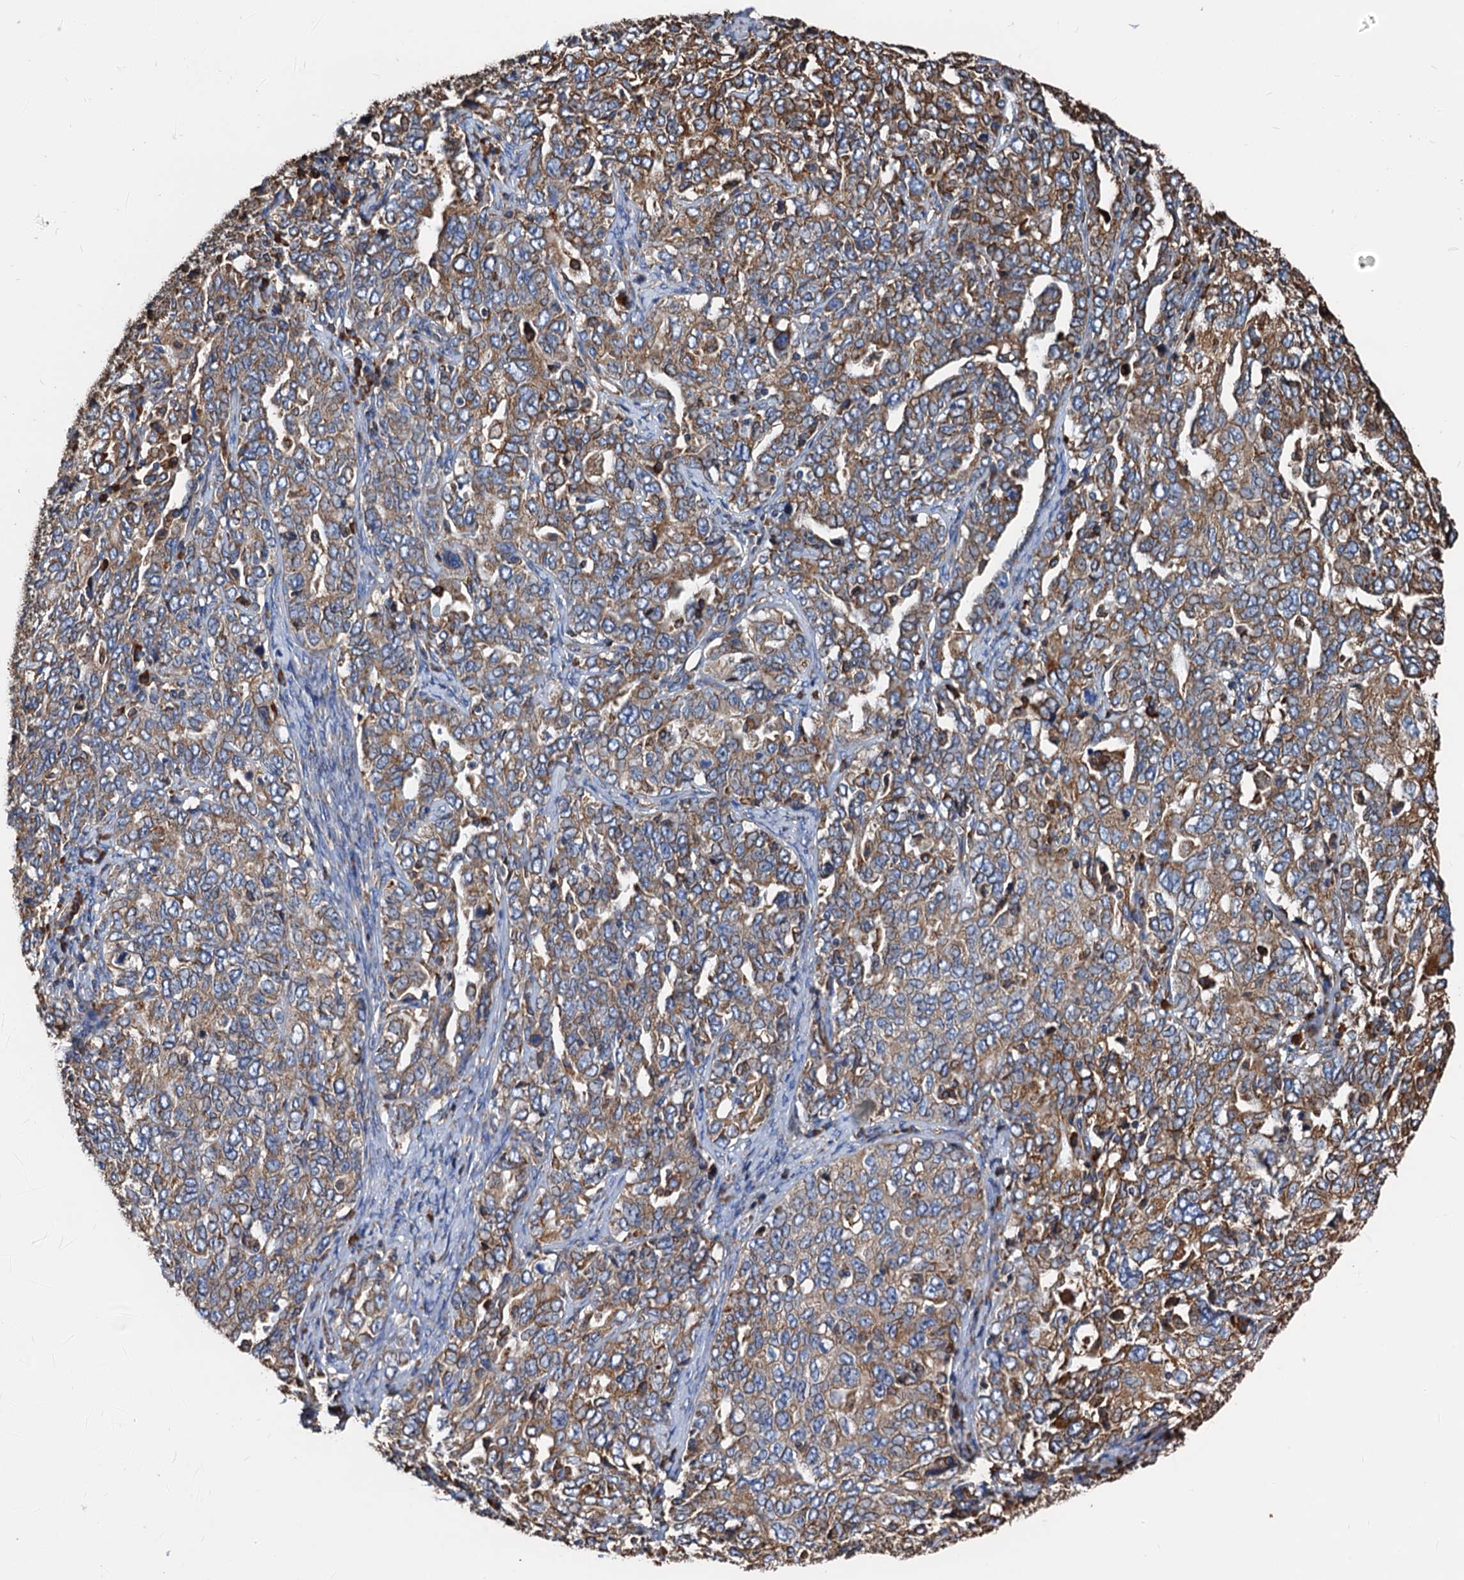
{"staining": {"intensity": "moderate", "quantity": ">75%", "location": "cytoplasmic/membranous"}, "tissue": "ovarian cancer", "cell_type": "Tumor cells", "image_type": "cancer", "snomed": [{"axis": "morphology", "description": "Carcinoma, endometroid"}, {"axis": "topography", "description": "Ovary"}], "caption": "High-power microscopy captured an immunohistochemistry histopathology image of ovarian cancer (endometroid carcinoma), revealing moderate cytoplasmic/membranous expression in approximately >75% of tumor cells.", "gene": "HSPA5", "patient": {"sex": "female", "age": 62}}